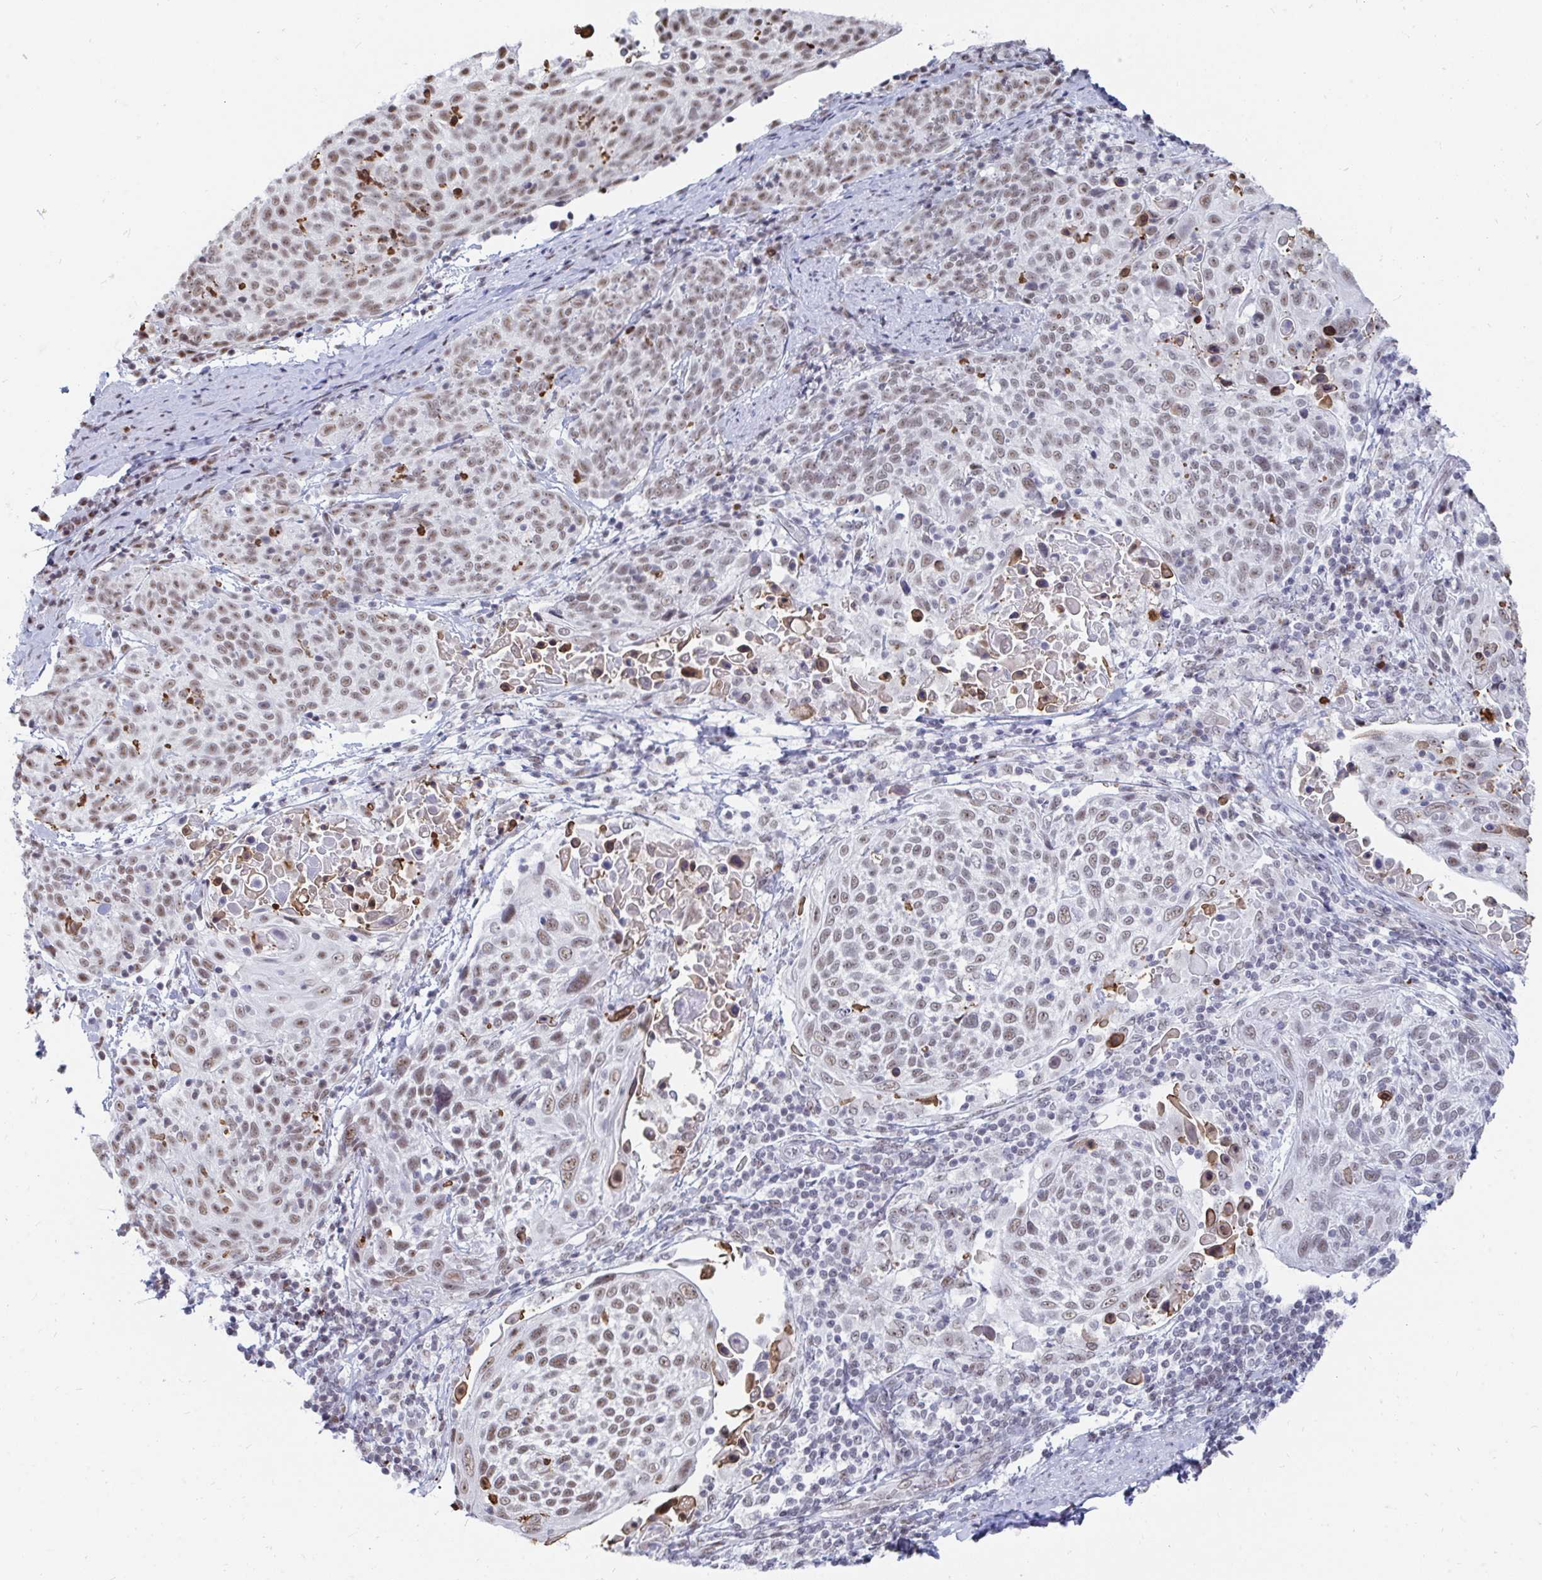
{"staining": {"intensity": "weak", "quantity": ">75%", "location": "nuclear"}, "tissue": "cervical cancer", "cell_type": "Tumor cells", "image_type": "cancer", "snomed": [{"axis": "morphology", "description": "Squamous cell carcinoma, NOS"}, {"axis": "topography", "description": "Cervix"}], "caption": "Immunohistochemistry (IHC) micrograph of neoplastic tissue: squamous cell carcinoma (cervical) stained using IHC reveals low levels of weak protein expression localized specifically in the nuclear of tumor cells, appearing as a nuclear brown color.", "gene": "TRIP12", "patient": {"sex": "female", "age": 61}}